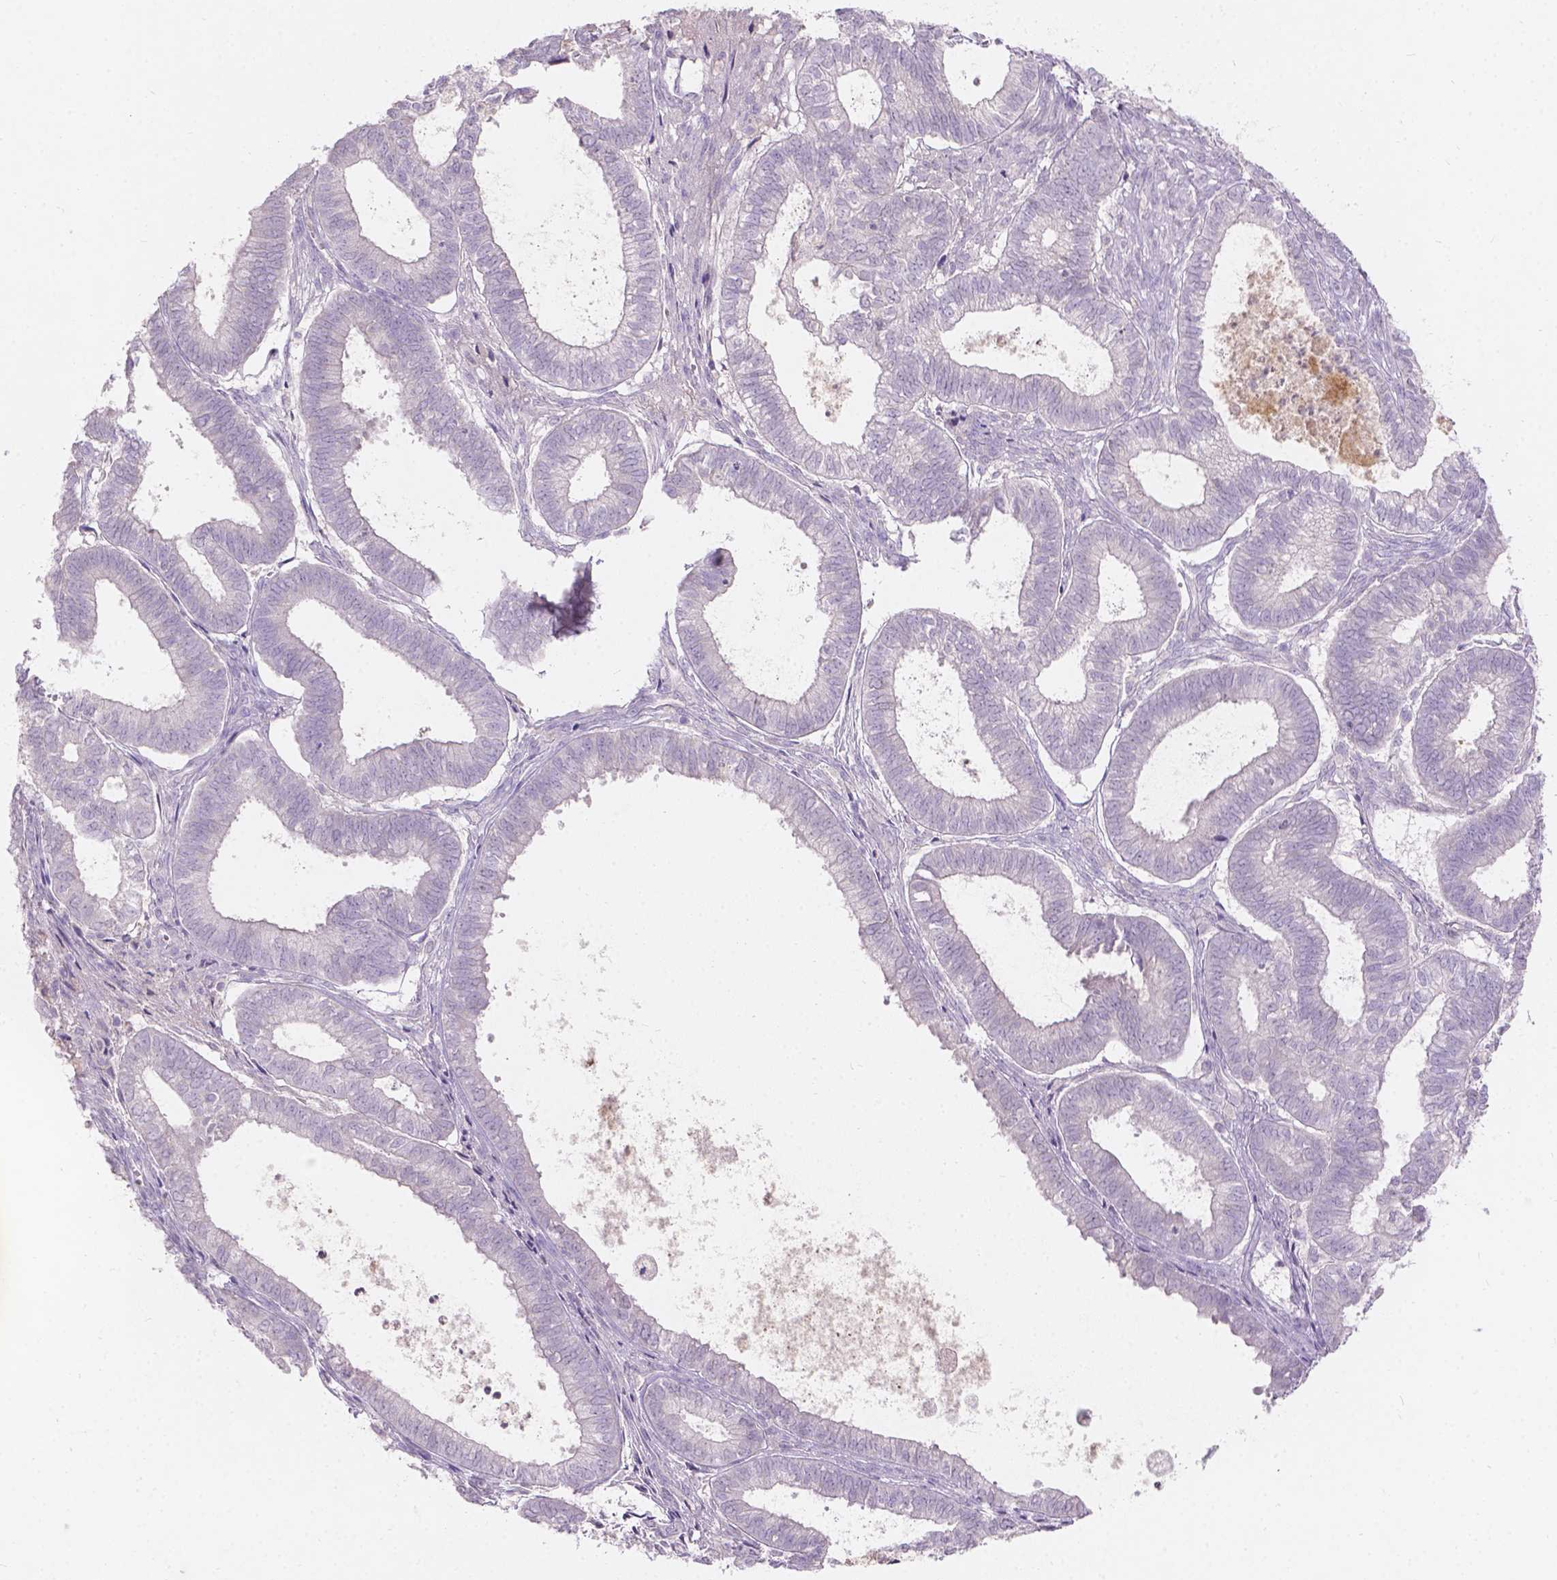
{"staining": {"intensity": "negative", "quantity": "none", "location": "none"}, "tissue": "ovarian cancer", "cell_type": "Tumor cells", "image_type": "cancer", "snomed": [{"axis": "morphology", "description": "Carcinoma, endometroid"}, {"axis": "topography", "description": "Ovary"}], "caption": "High power microscopy micrograph of an immunohistochemistry histopathology image of ovarian cancer, revealing no significant positivity in tumor cells.", "gene": "DCAF4L1", "patient": {"sex": "female", "age": 64}}